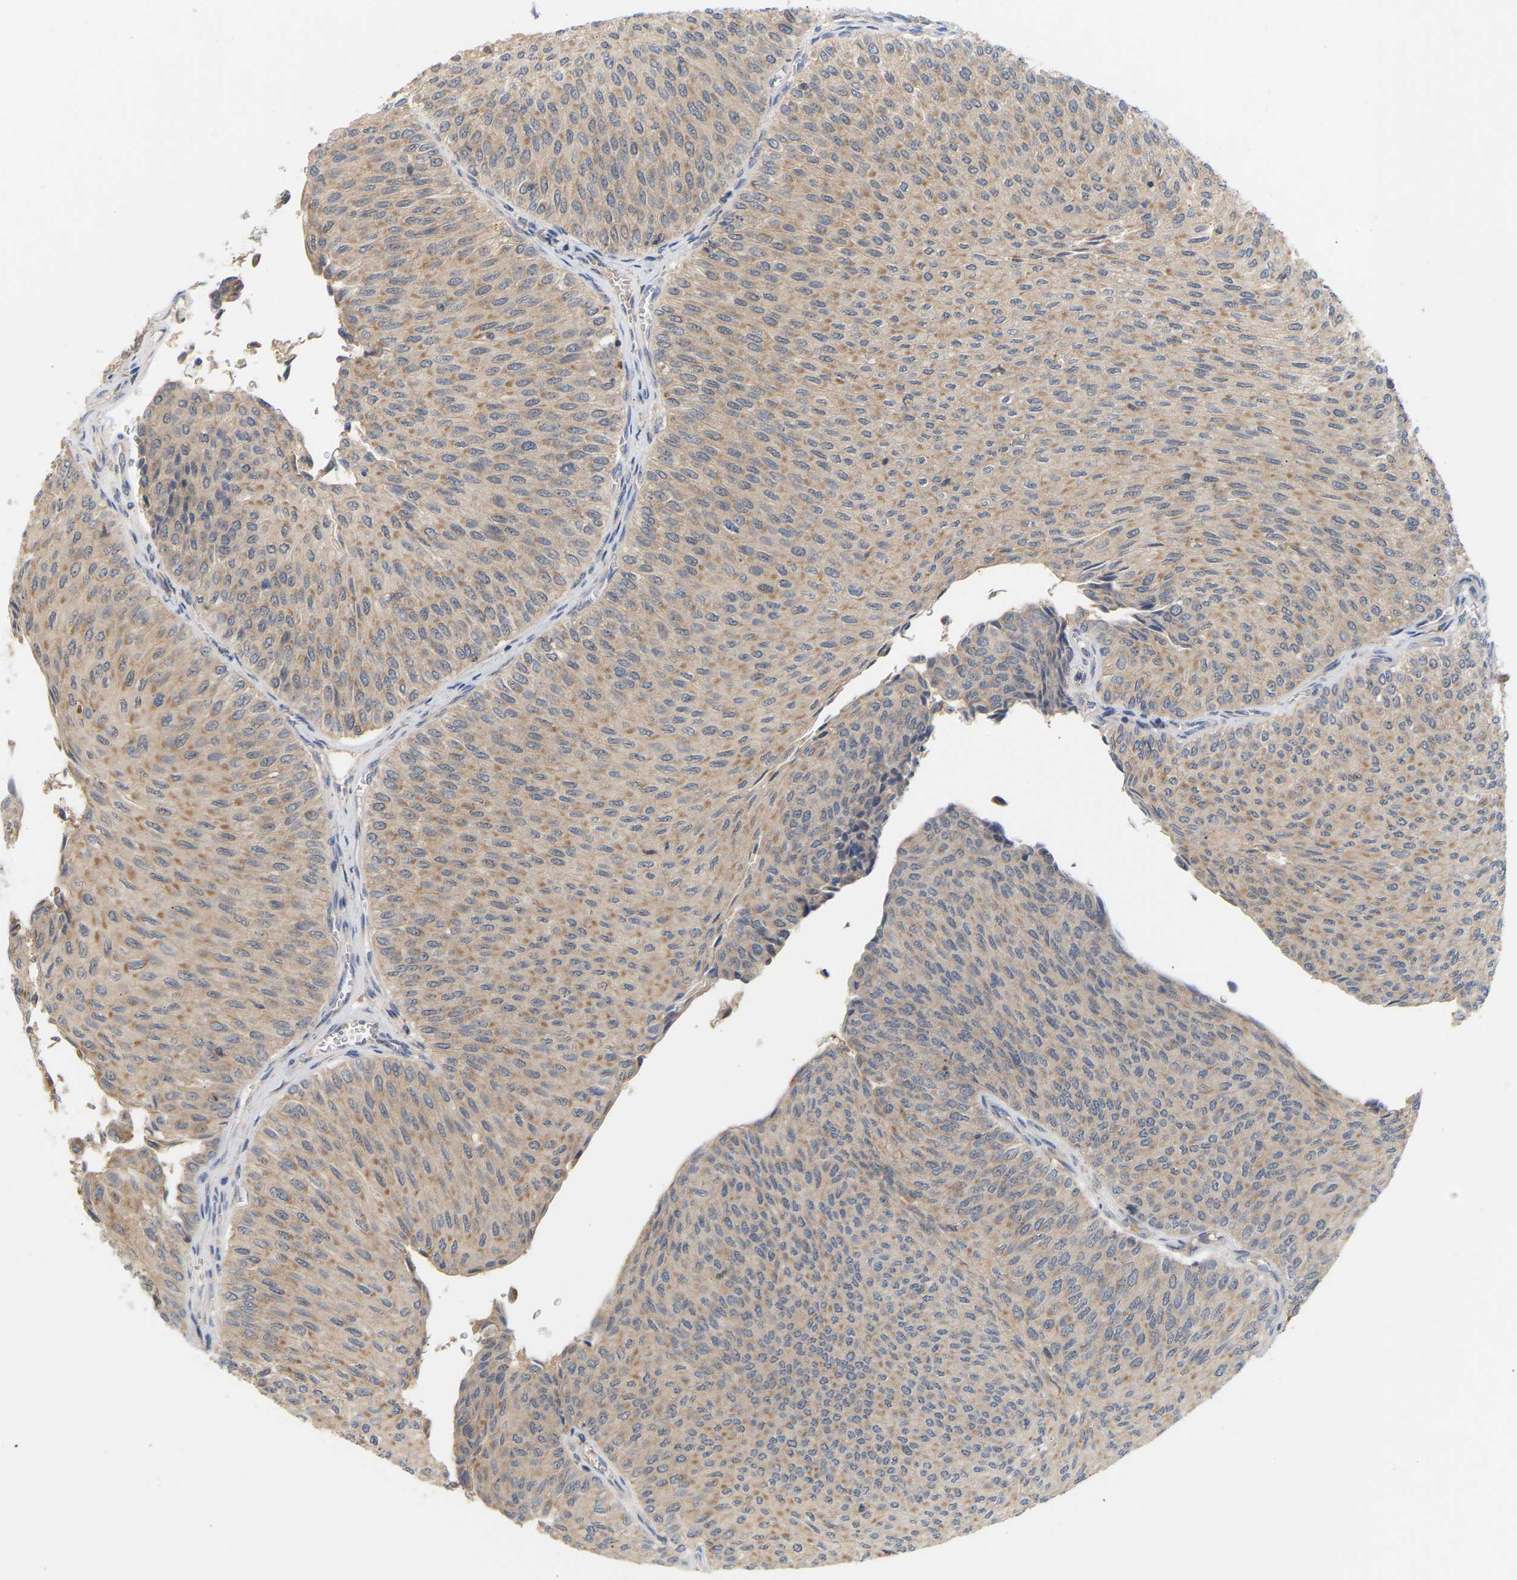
{"staining": {"intensity": "weak", "quantity": ">75%", "location": "cytoplasmic/membranous"}, "tissue": "urothelial cancer", "cell_type": "Tumor cells", "image_type": "cancer", "snomed": [{"axis": "morphology", "description": "Urothelial carcinoma, Low grade"}, {"axis": "topography", "description": "Urinary bladder"}], "caption": "There is low levels of weak cytoplasmic/membranous positivity in tumor cells of urothelial cancer, as demonstrated by immunohistochemical staining (brown color).", "gene": "TPMT", "patient": {"sex": "male", "age": 78}}